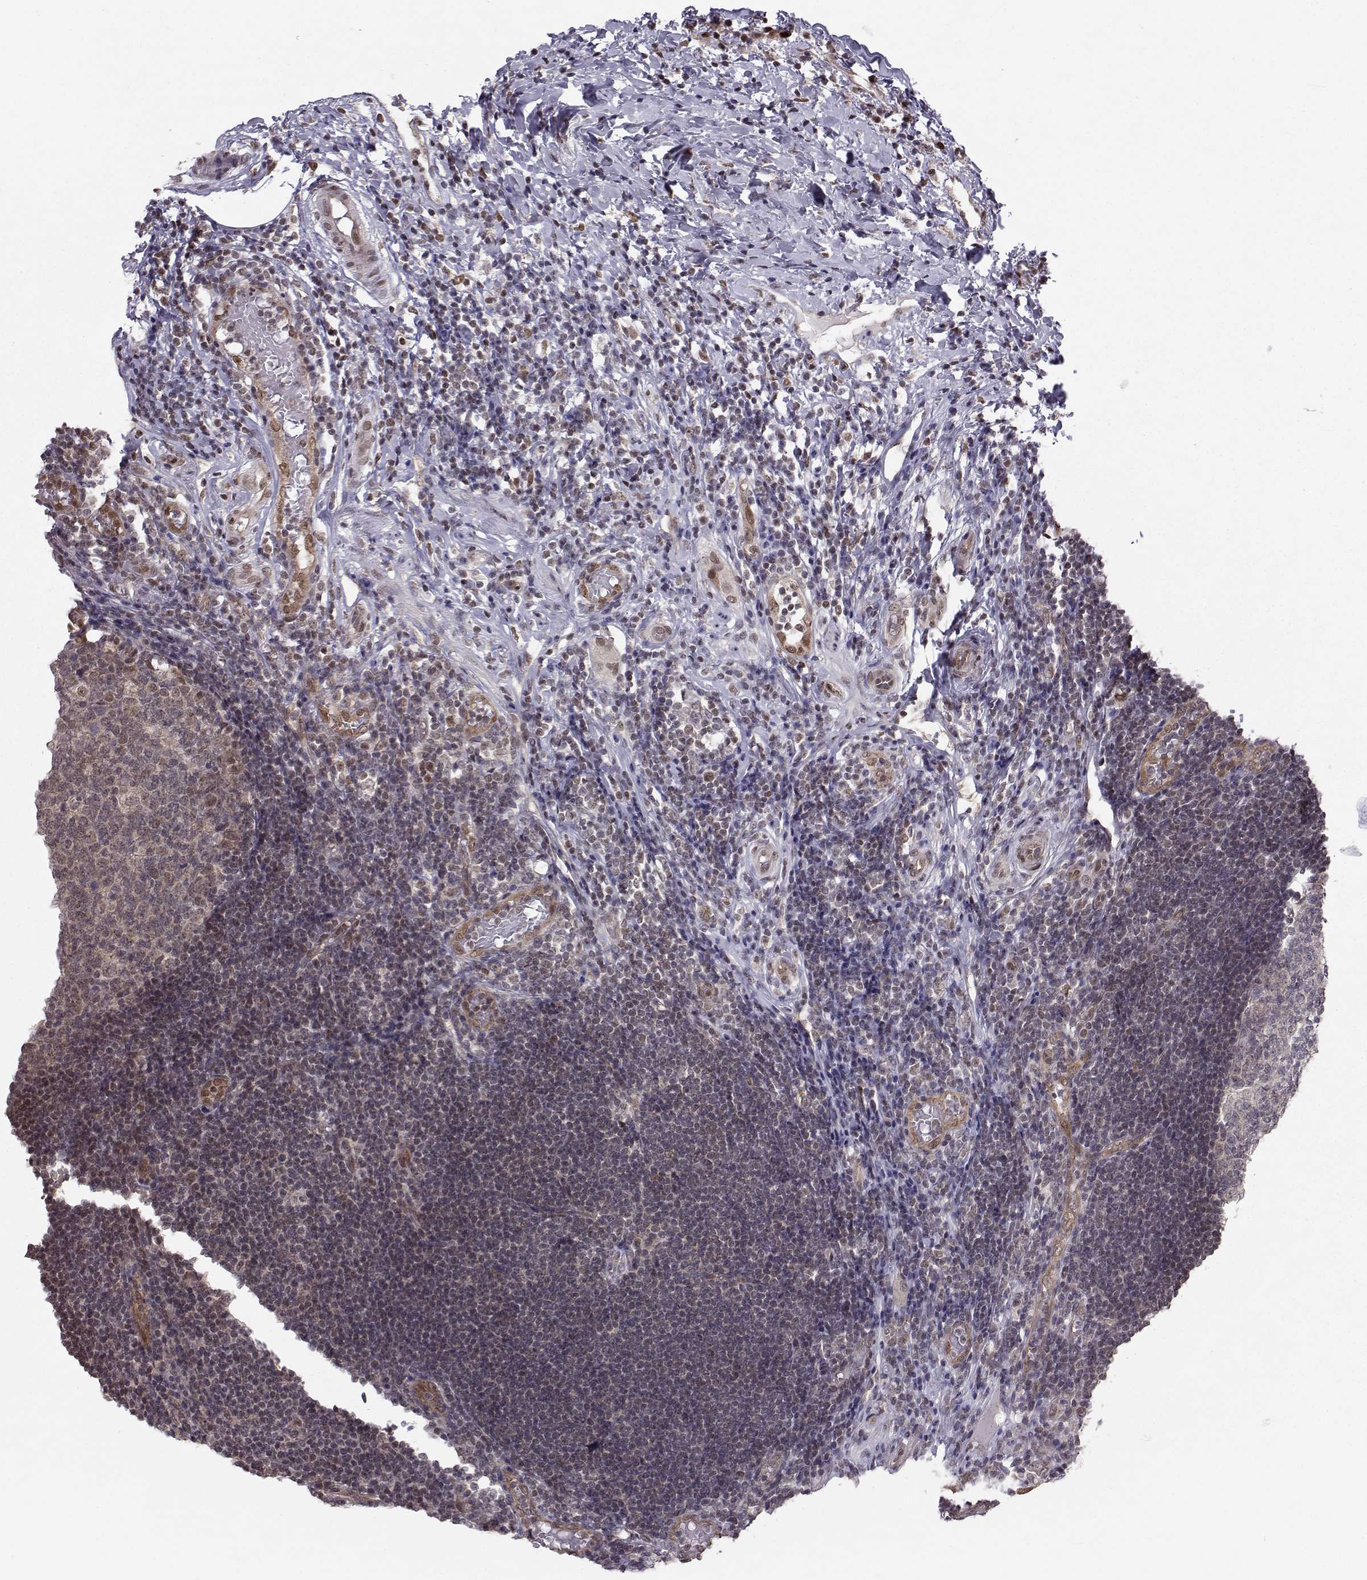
{"staining": {"intensity": "strong", "quantity": "25%-75%", "location": "cytoplasmic/membranous,nuclear"}, "tissue": "appendix", "cell_type": "Glandular cells", "image_type": "normal", "snomed": [{"axis": "morphology", "description": "Normal tissue, NOS"}, {"axis": "morphology", "description": "Inflammation, NOS"}, {"axis": "topography", "description": "Appendix"}], "caption": "Brown immunohistochemical staining in unremarkable human appendix reveals strong cytoplasmic/membranous,nuclear expression in about 25%-75% of glandular cells.", "gene": "PKN2", "patient": {"sex": "male", "age": 16}}